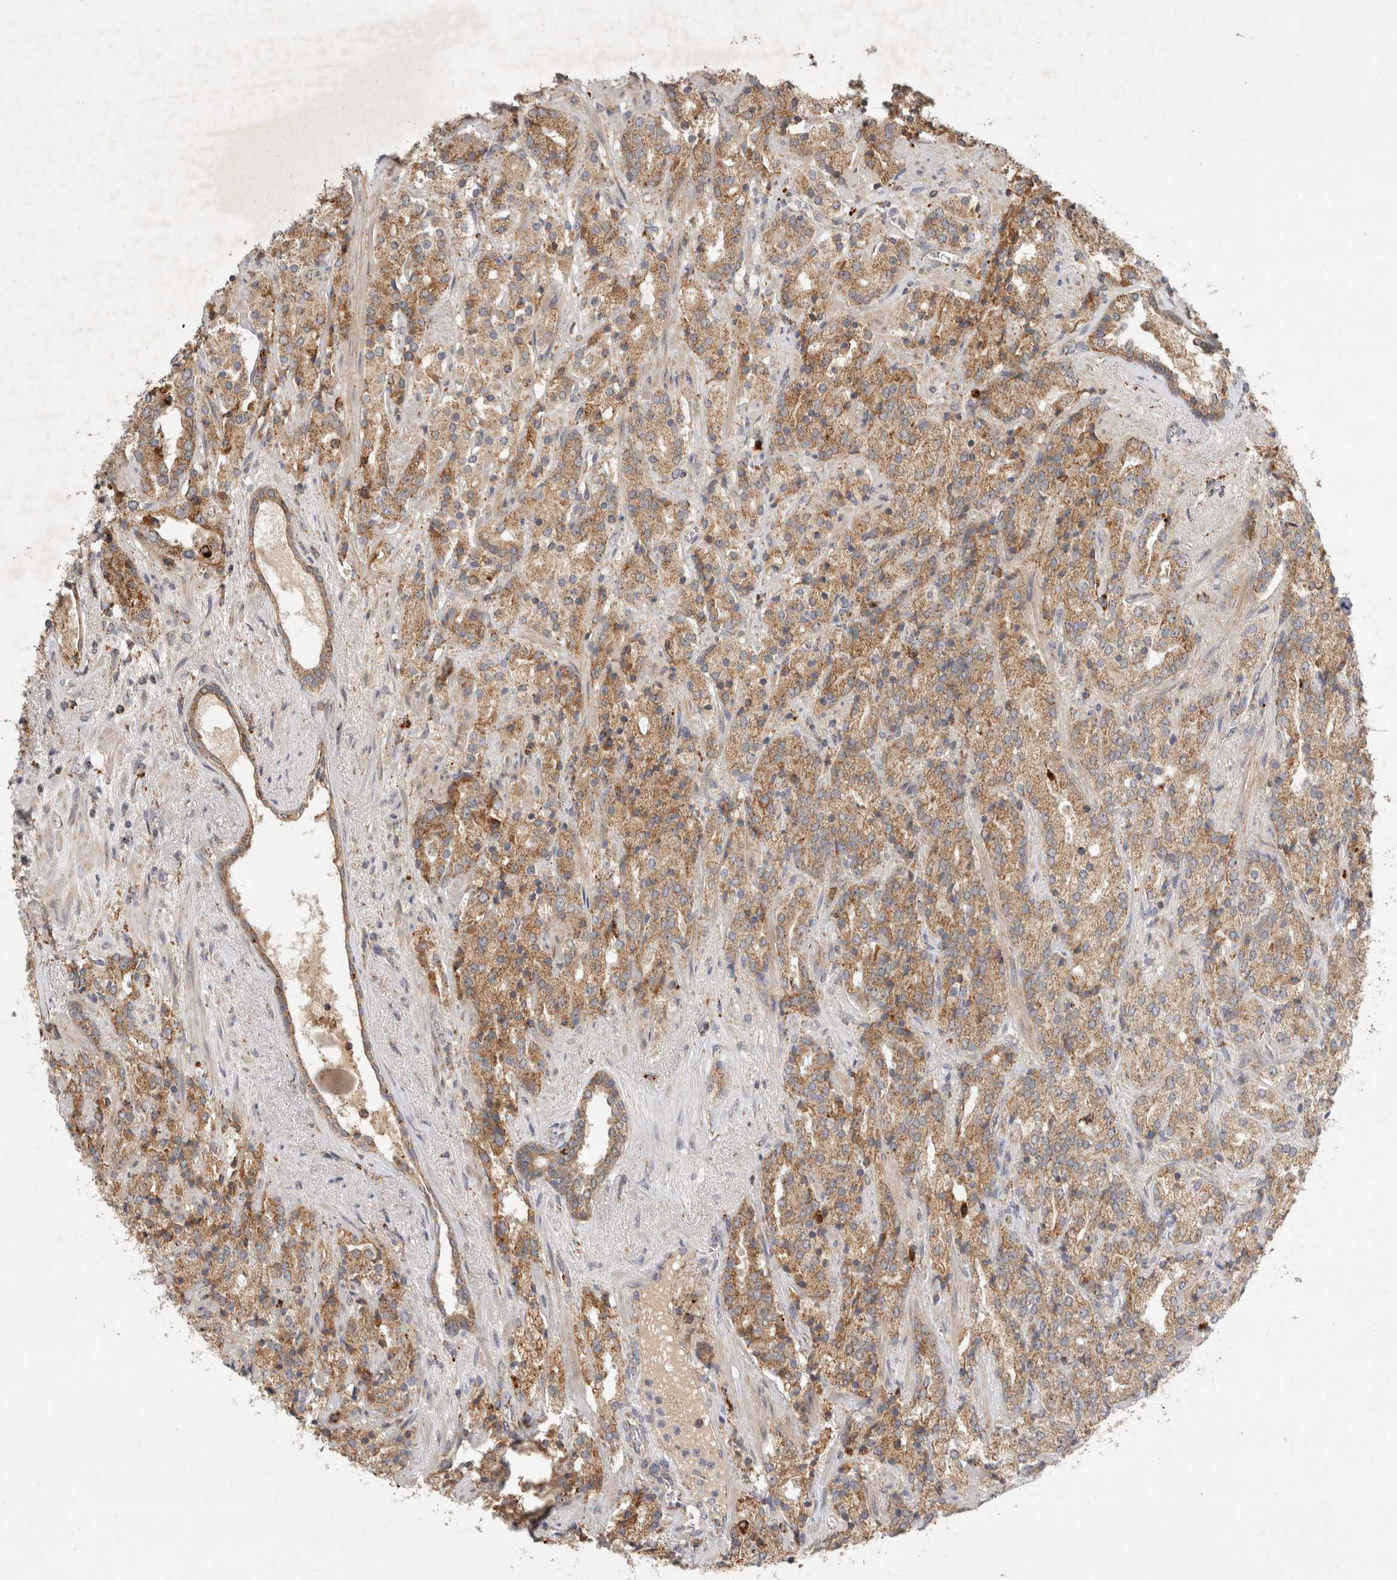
{"staining": {"intensity": "moderate", "quantity": ">75%", "location": "cytoplasmic/membranous"}, "tissue": "prostate cancer", "cell_type": "Tumor cells", "image_type": "cancer", "snomed": [{"axis": "morphology", "description": "Adenocarcinoma, High grade"}, {"axis": "topography", "description": "Prostate"}], "caption": "Immunohistochemistry (IHC) of prostate high-grade adenocarcinoma demonstrates medium levels of moderate cytoplasmic/membranous positivity in approximately >75% of tumor cells.", "gene": "HROB", "patient": {"sex": "male", "age": 71}}